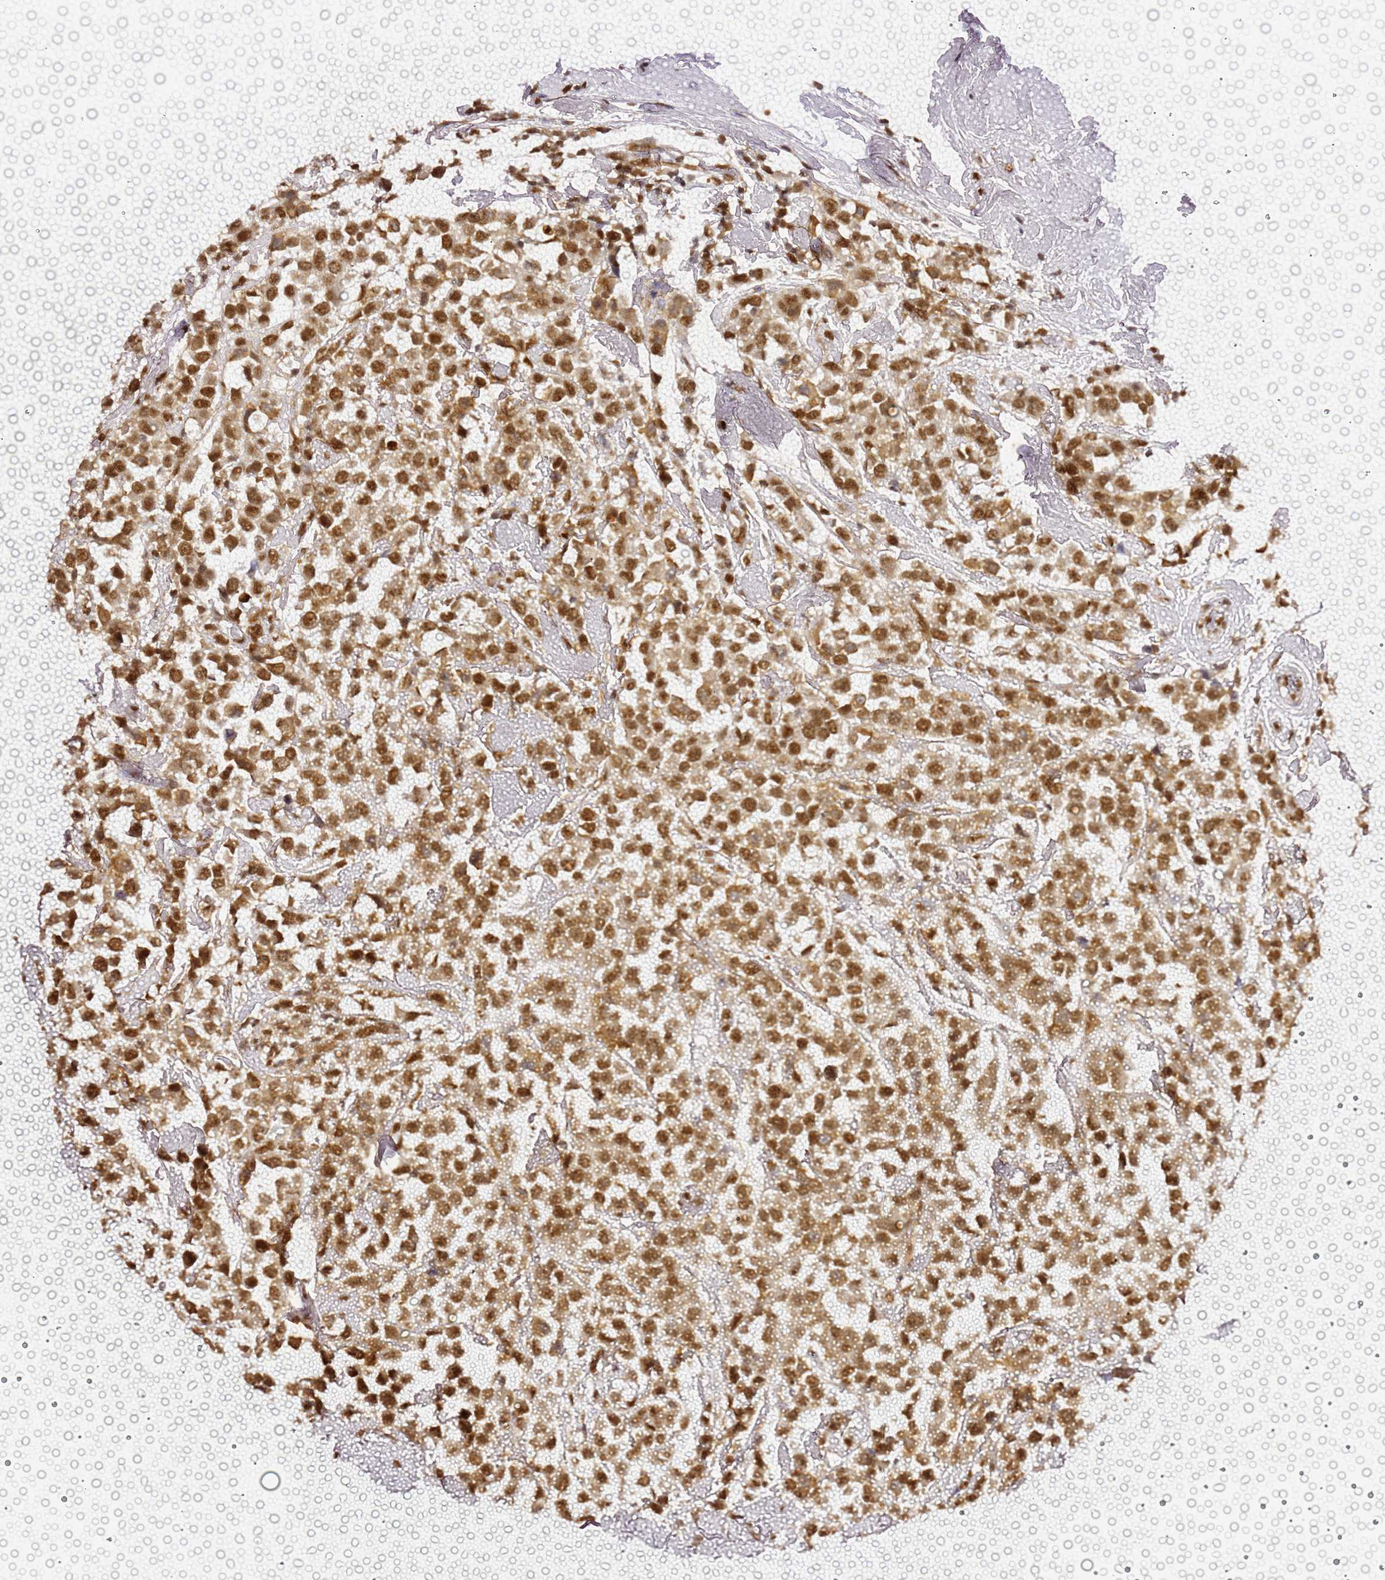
{"staining": {"intensity": "moderate", "quantity": ">75%", "location": "nuclear"}, "tissue": "breast cancer", "cell_type": "Tumor cells", "image_type": "cancer", "snomed": [{"axis": "morphology", "description": "Duct carcinoma"}, {"axis": "topography", "description": "Breast"}], "caption": "Moderate nuclear positivity is appreciated in about >75% of tumor cells in breast infiltrating ductal carcinoma. (Stains: DAB (3,3'-diaminobenzidine) in brown, nuclei in blue, Microscopy: brightfield microscopy at high magnification).", "gene": "APEX1", "patient": {"sex": "female", "age": 61}}